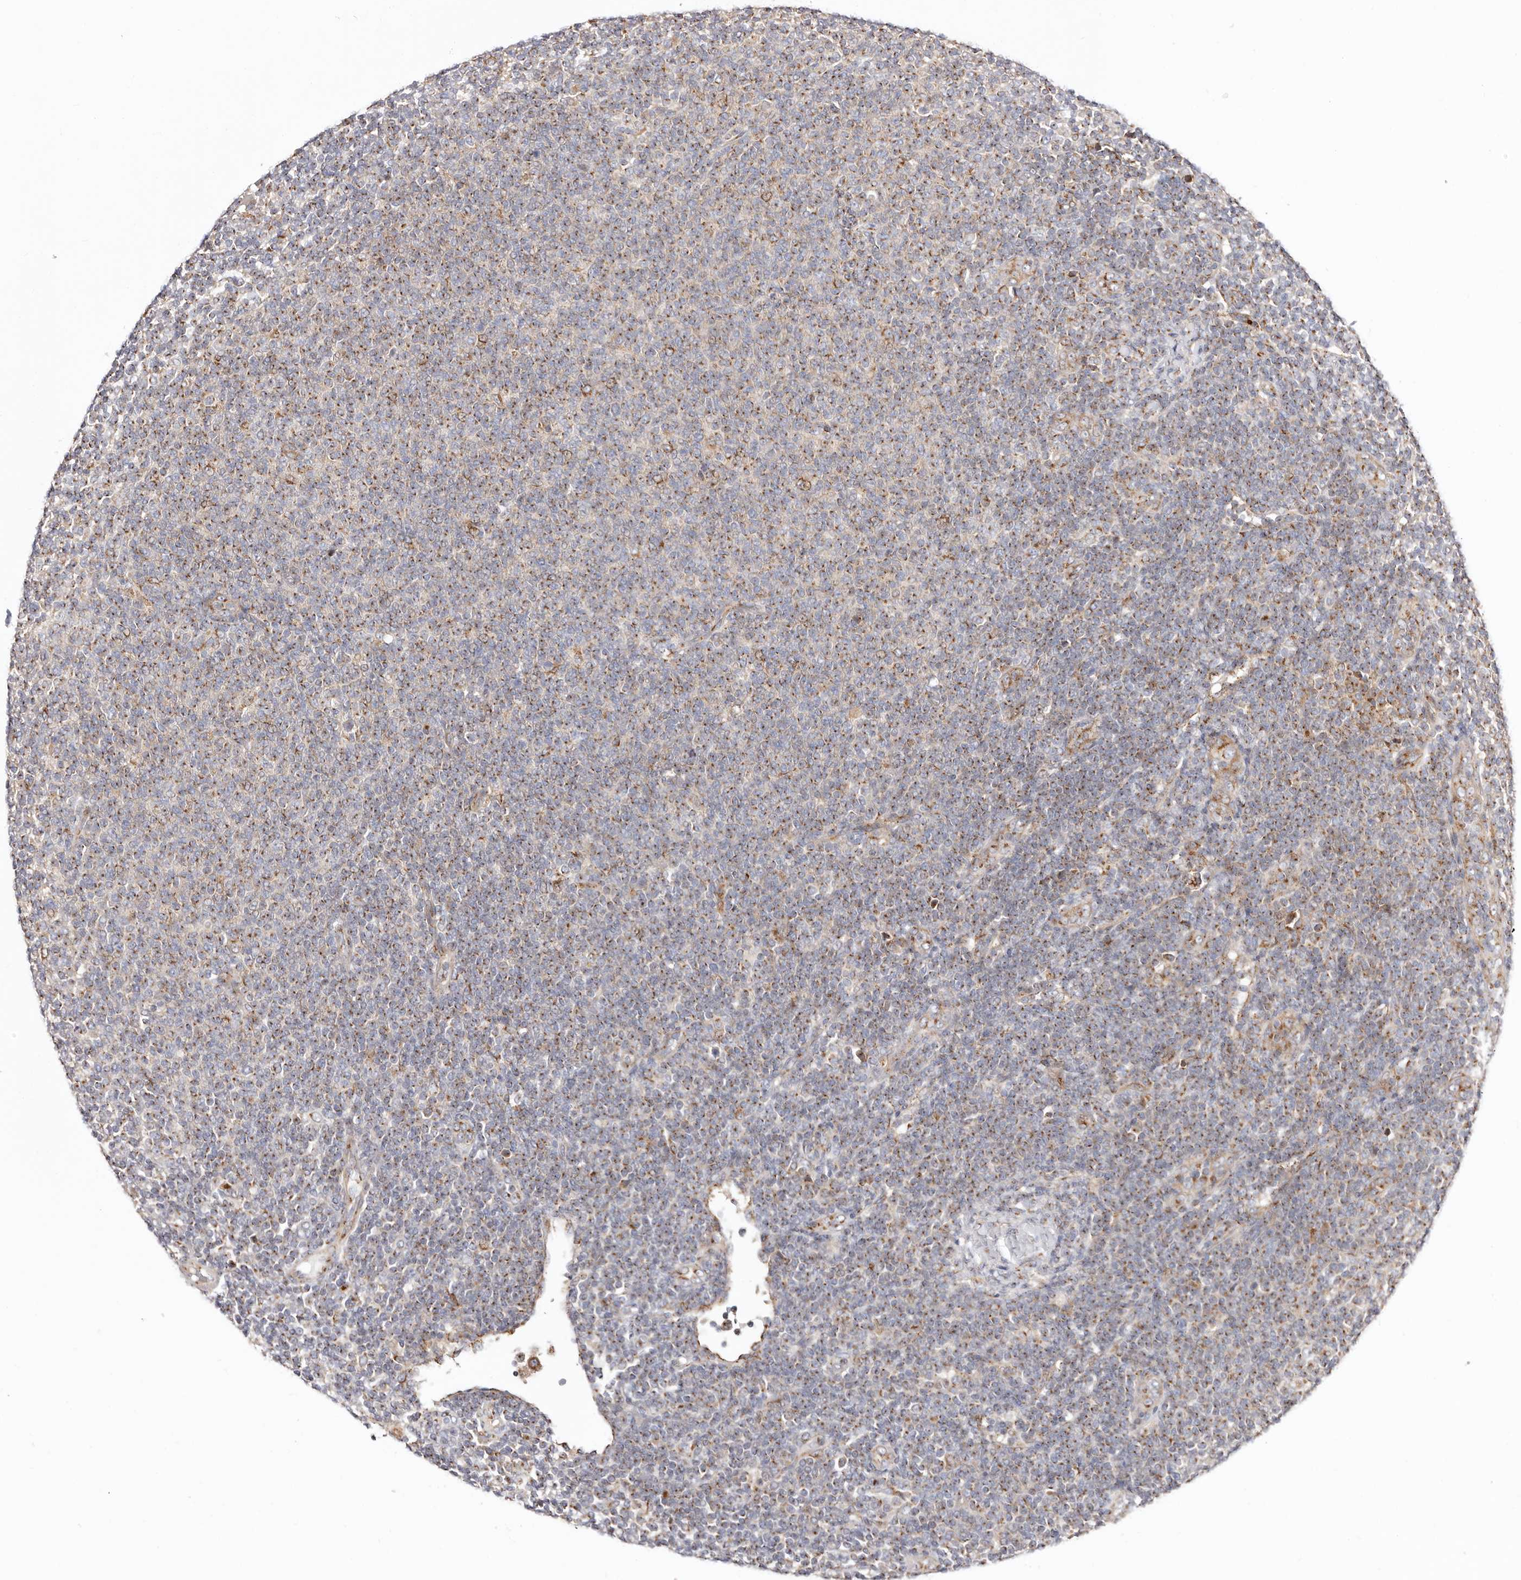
{"staining": {"intensity": "moderate", "quantity": "25%-75%", "location": "cytoplasmic/membranous"}, "tissue": "lymphoma", "cell_type": "Tumor cells", "image_type": "cancer", "snomed": [{"axis": "morphology", "description": "Malignant lymphoma, non-Hodgkin's type, Low grade"}, {"axis": "topography", "description": "Lymph node"}], "caption": "This histopathology image exhibits immunohistochemistry staining of lymphoma, with medium moderate cytoplasmic/membranous positivity in approximately 25%-75% of tumor cells.", "gene": "MAPK6", "patient": {"sex": "male", "age": 66}}